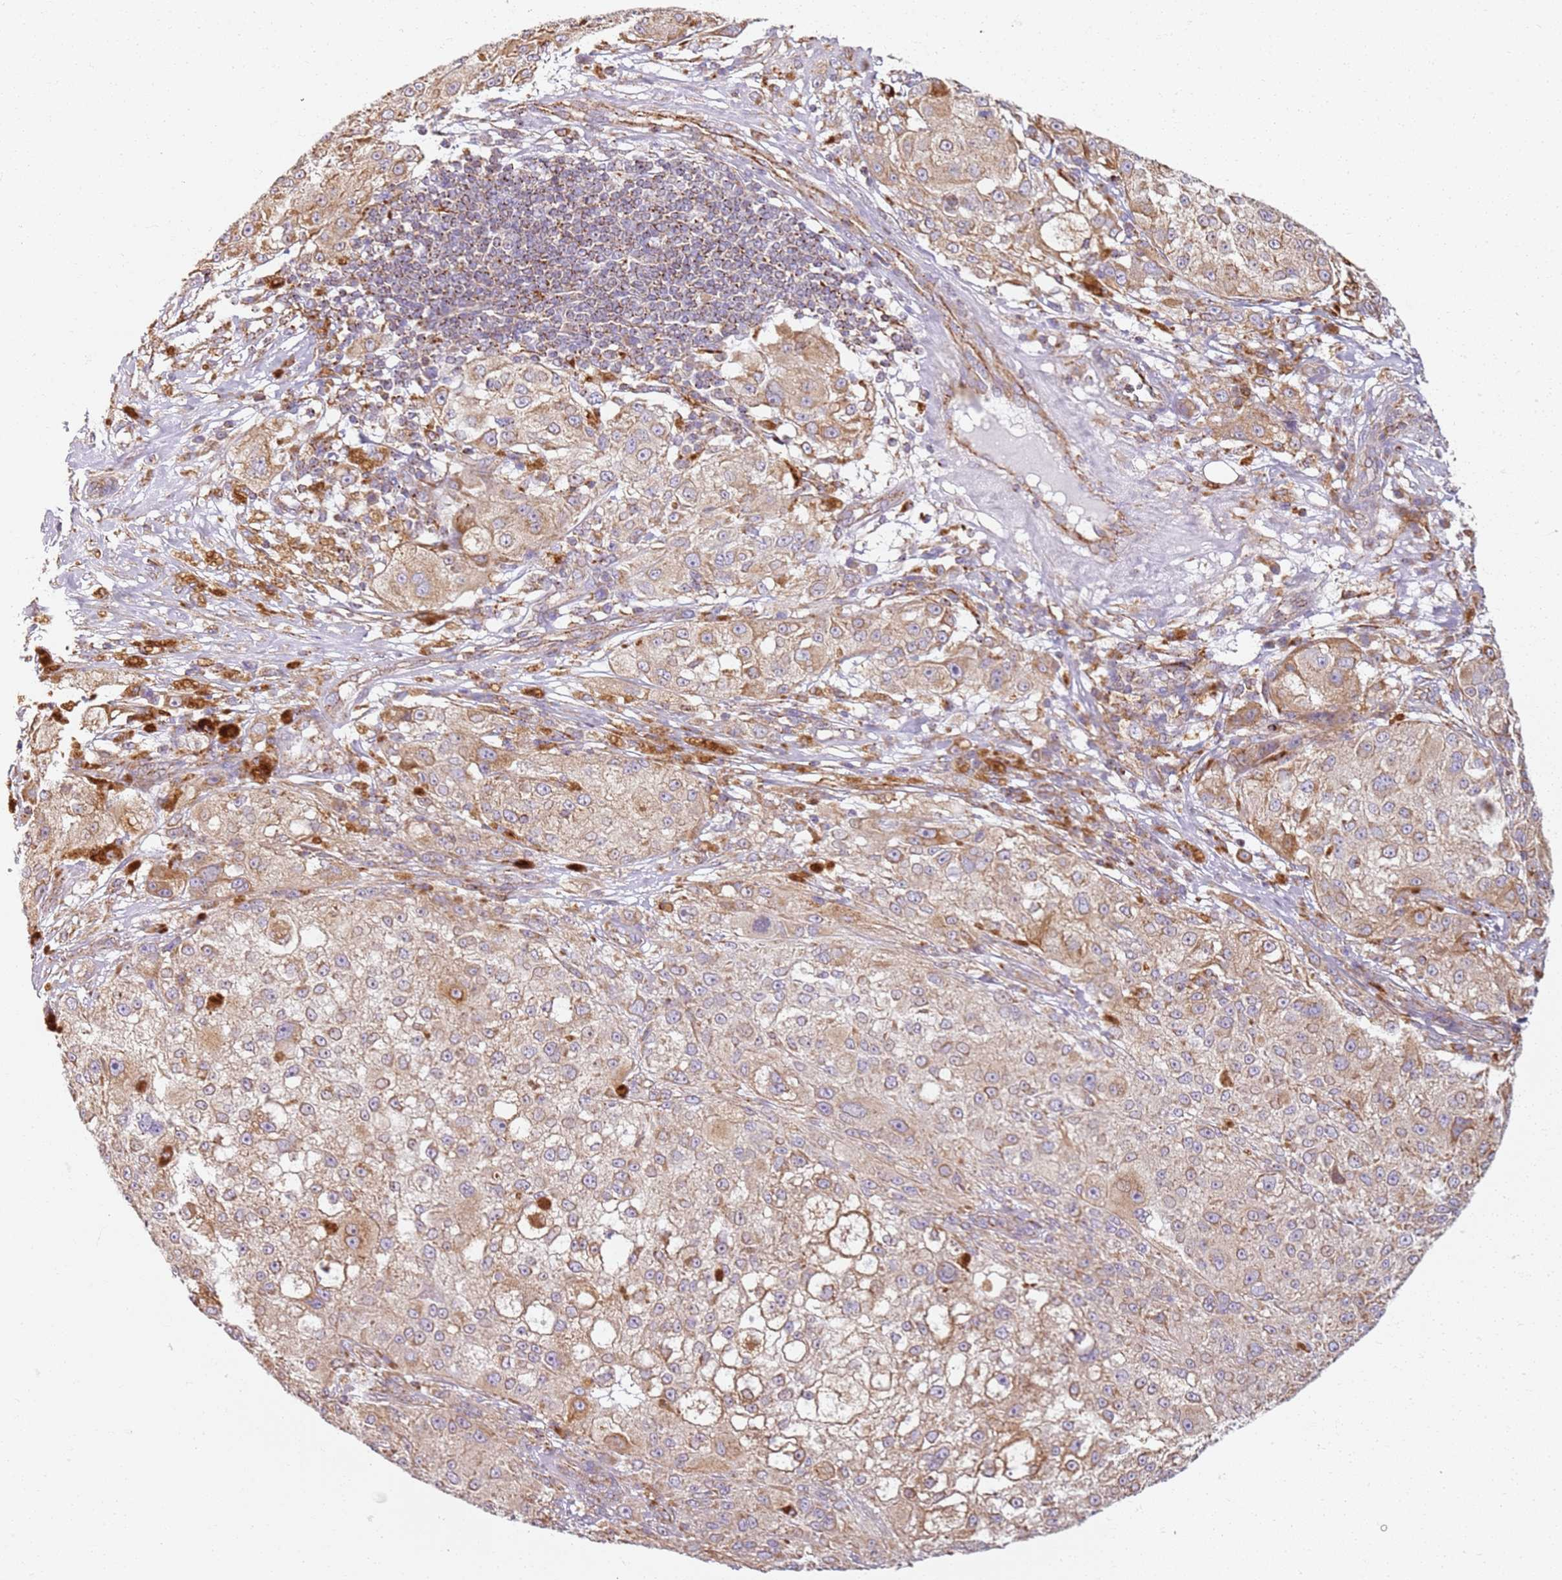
{"staining": {"intensity": "moderate", "quantity": ">75%", "location": "cytoplasmic/membranous"}, "tissue": "melanoma", "cell_type": "Tumor cells", "image_type": "cancer", "snomed": [{"axis": "morphology", "description": "Necrosis, NOS"}, {"axis": "morphology", "description": "Malignant melanoma, NOS"}, {"axis": "topography", "description": "Skin"}], "caption": "This micrograph displays IHC staining of melanoma, with medium moderate cytoplasmic/membranous staining in about >75% of tumor cells.", "gene": "PROKR2", "patient": {"sex": "female", "age": 87}}